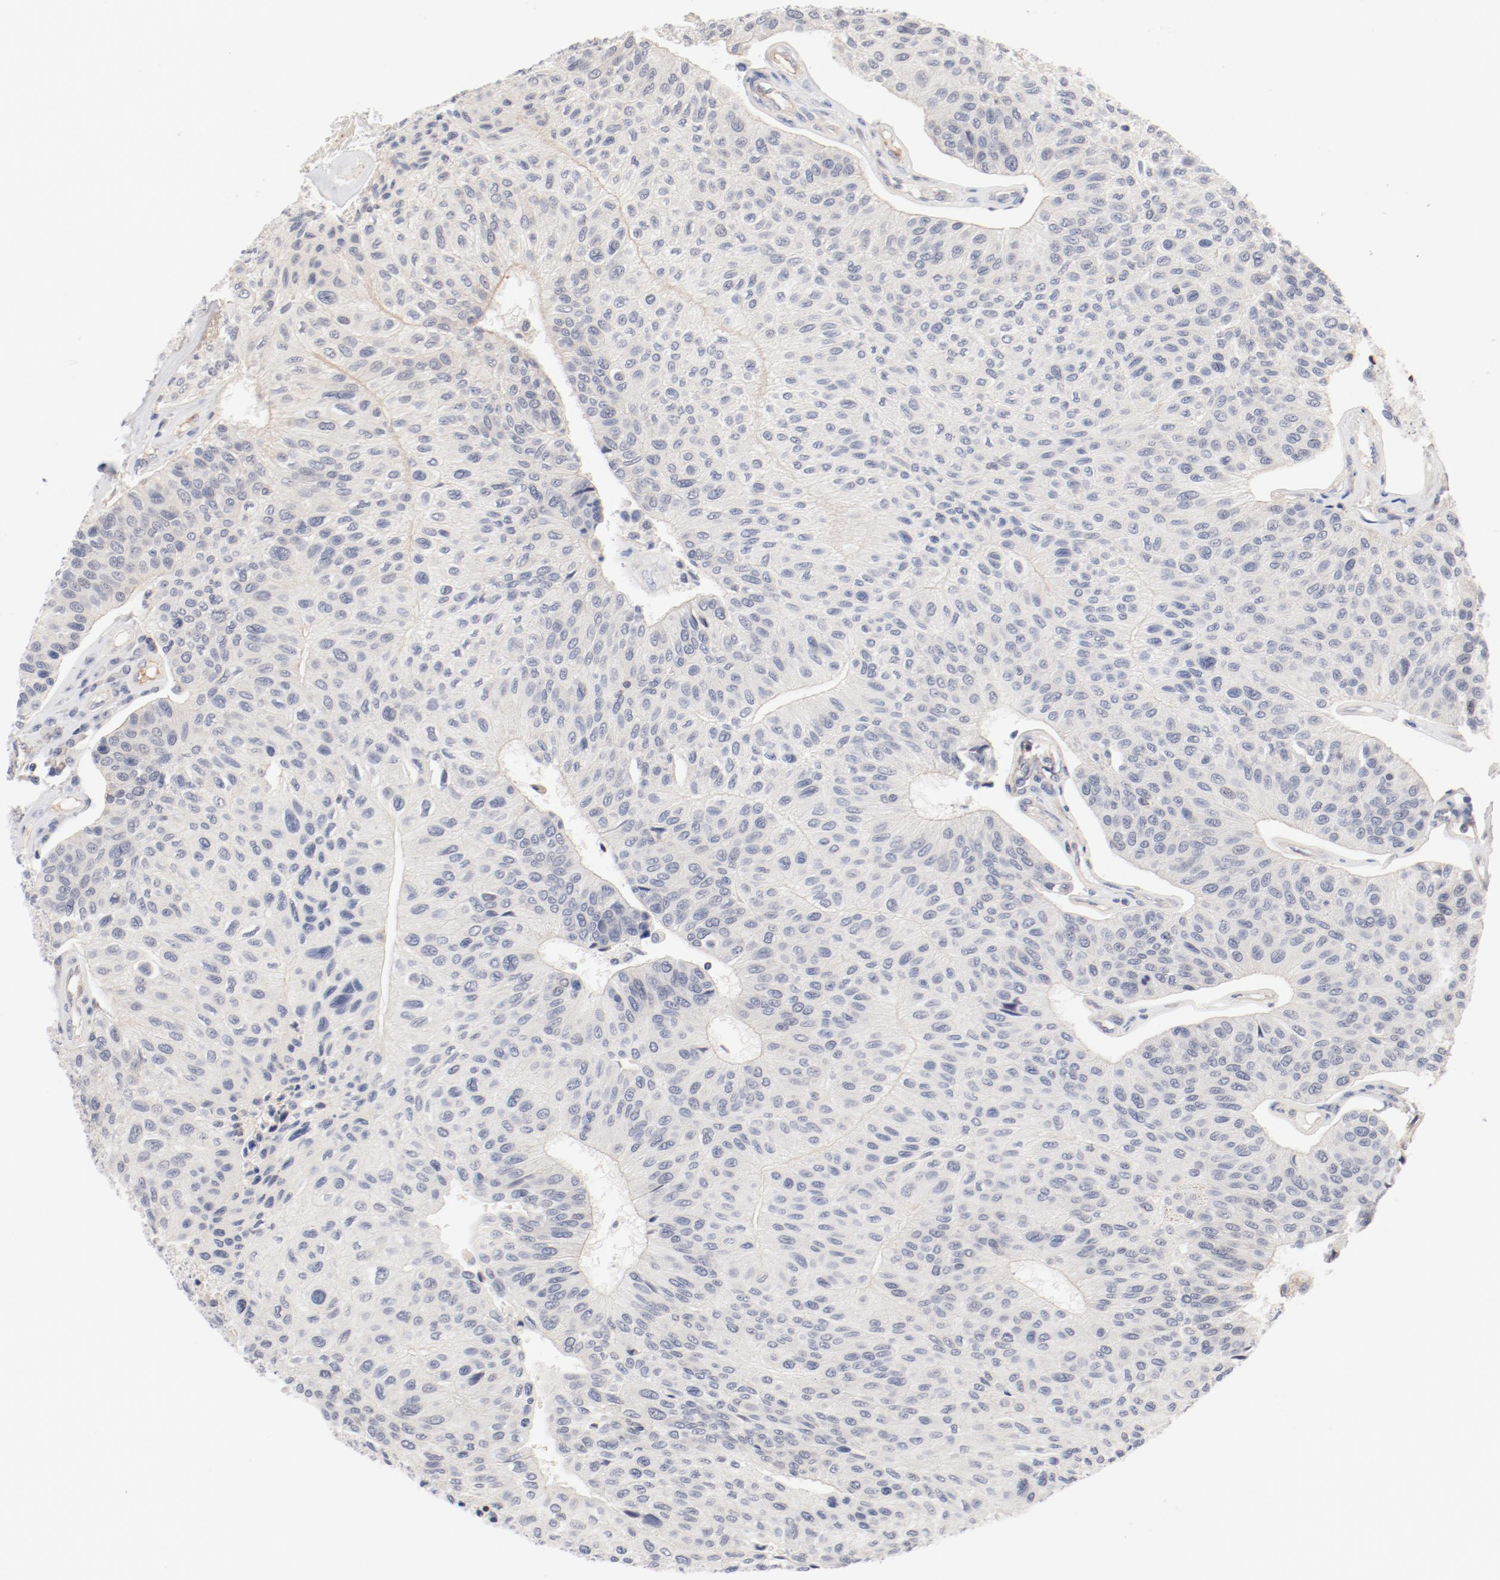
{"staining": {"intensity": "negative", "quantity": "none", "location": "none"}, "tissue": "urothelial cancer", "cell_type": "Tumor cells", "image_type": "cancer", "snomed": [{"axis": "morphology", "description": "Urothelial carcinoma, High grade"}, {"axis": "topography", "description": "Urinary bladder"}], "caption": "Tumor cells are negative for brown protein staining in high-grade urothelial carcinoma. Nuclei are stained in blue.", "gene": "ZNF267", "patient": {"sex": "male", "age": 66}}